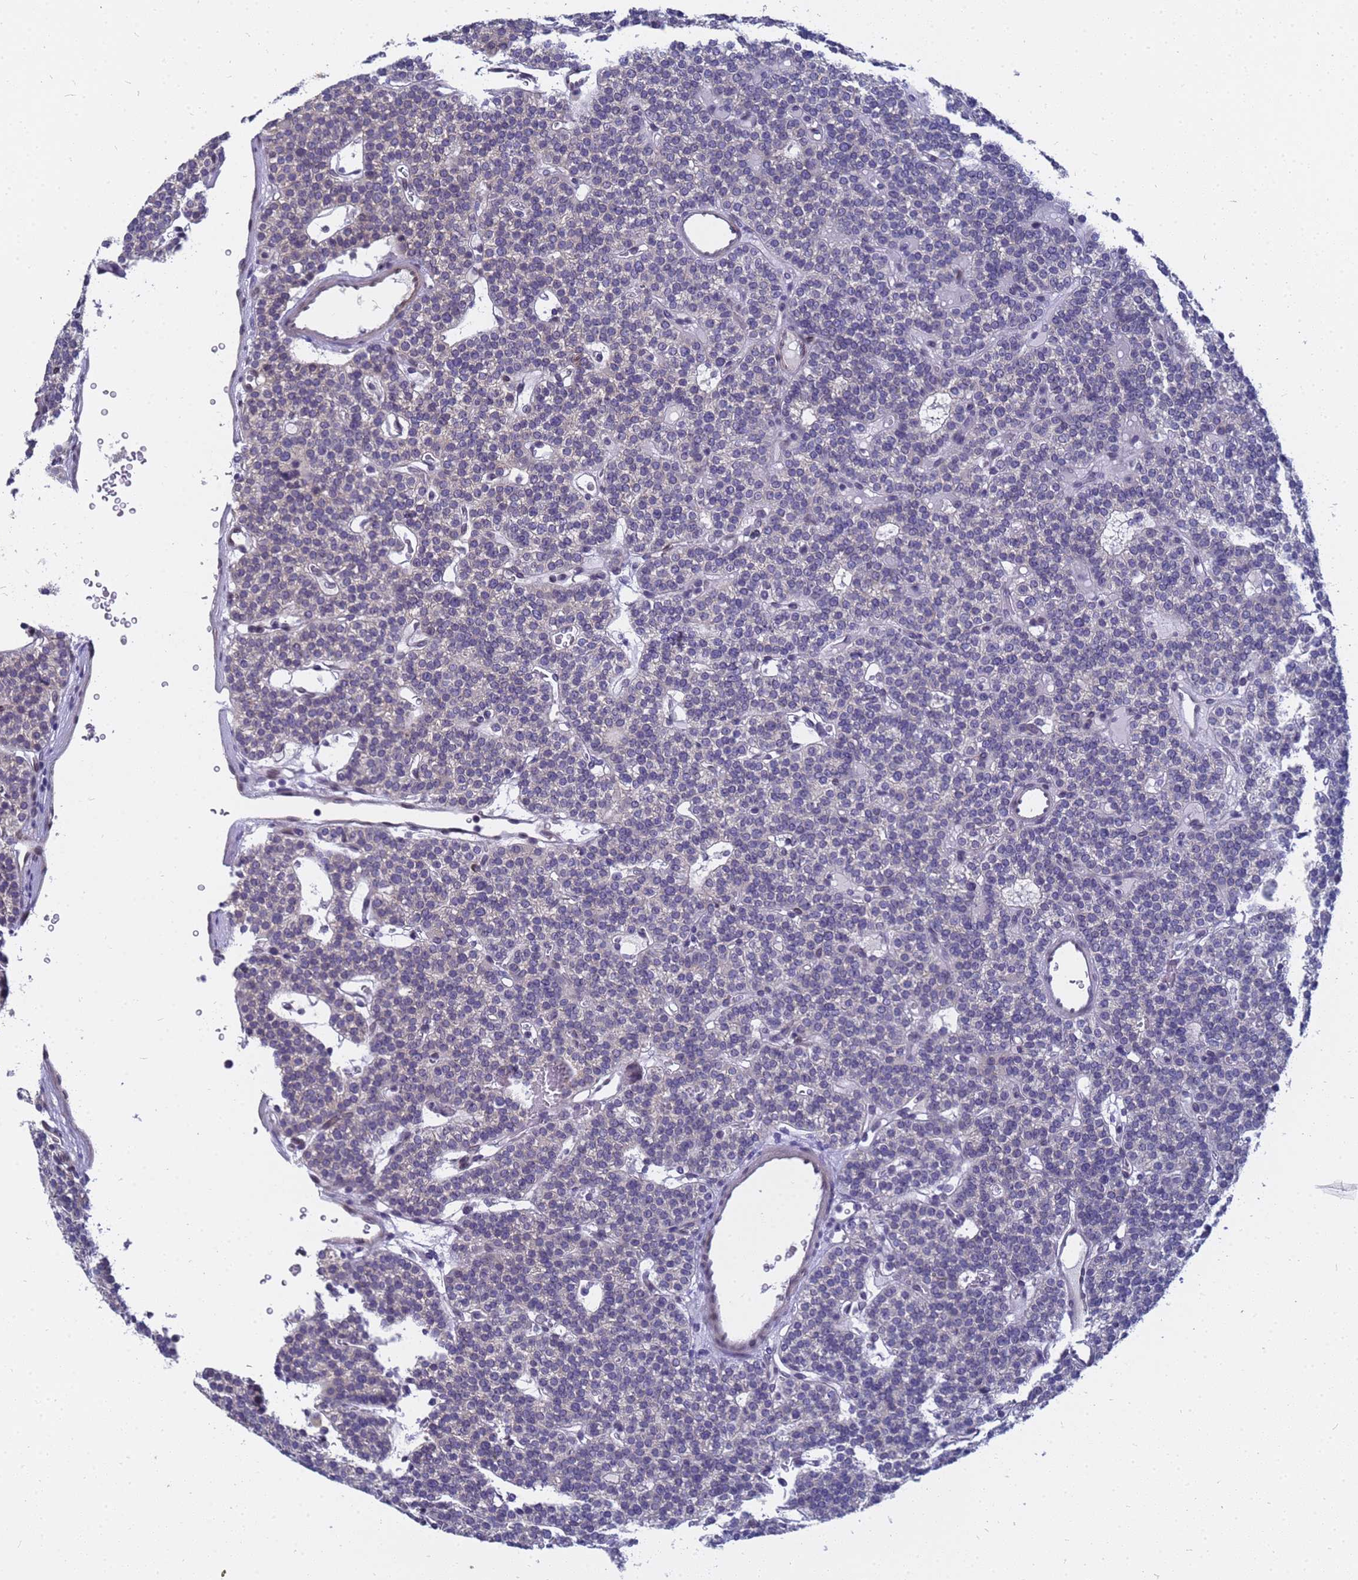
{"staining": {"intensity": "negative", "quantity": "none", "location": "none"}, "tissue": "parathyroid gland", "cell_type": "Glandular cells", "image_type": "normal", "snomed": [{"axis": "morphology", "description": "Normal tissue, NOS"}, {"axis": "topography", "description": "Parathyroid gland"}], "caption": "DAB immunohistochemical staining of normal human parathyroid gland demonstrates no significant expression in glandular cells. Brightfield microscopy of immunohistochemistry (IHC) stained with DAB (brown) and hematoxylin (blue), captured at high magnification.", "gene": "FAM166B", "patient": {"sex": "male", "age": 83}}